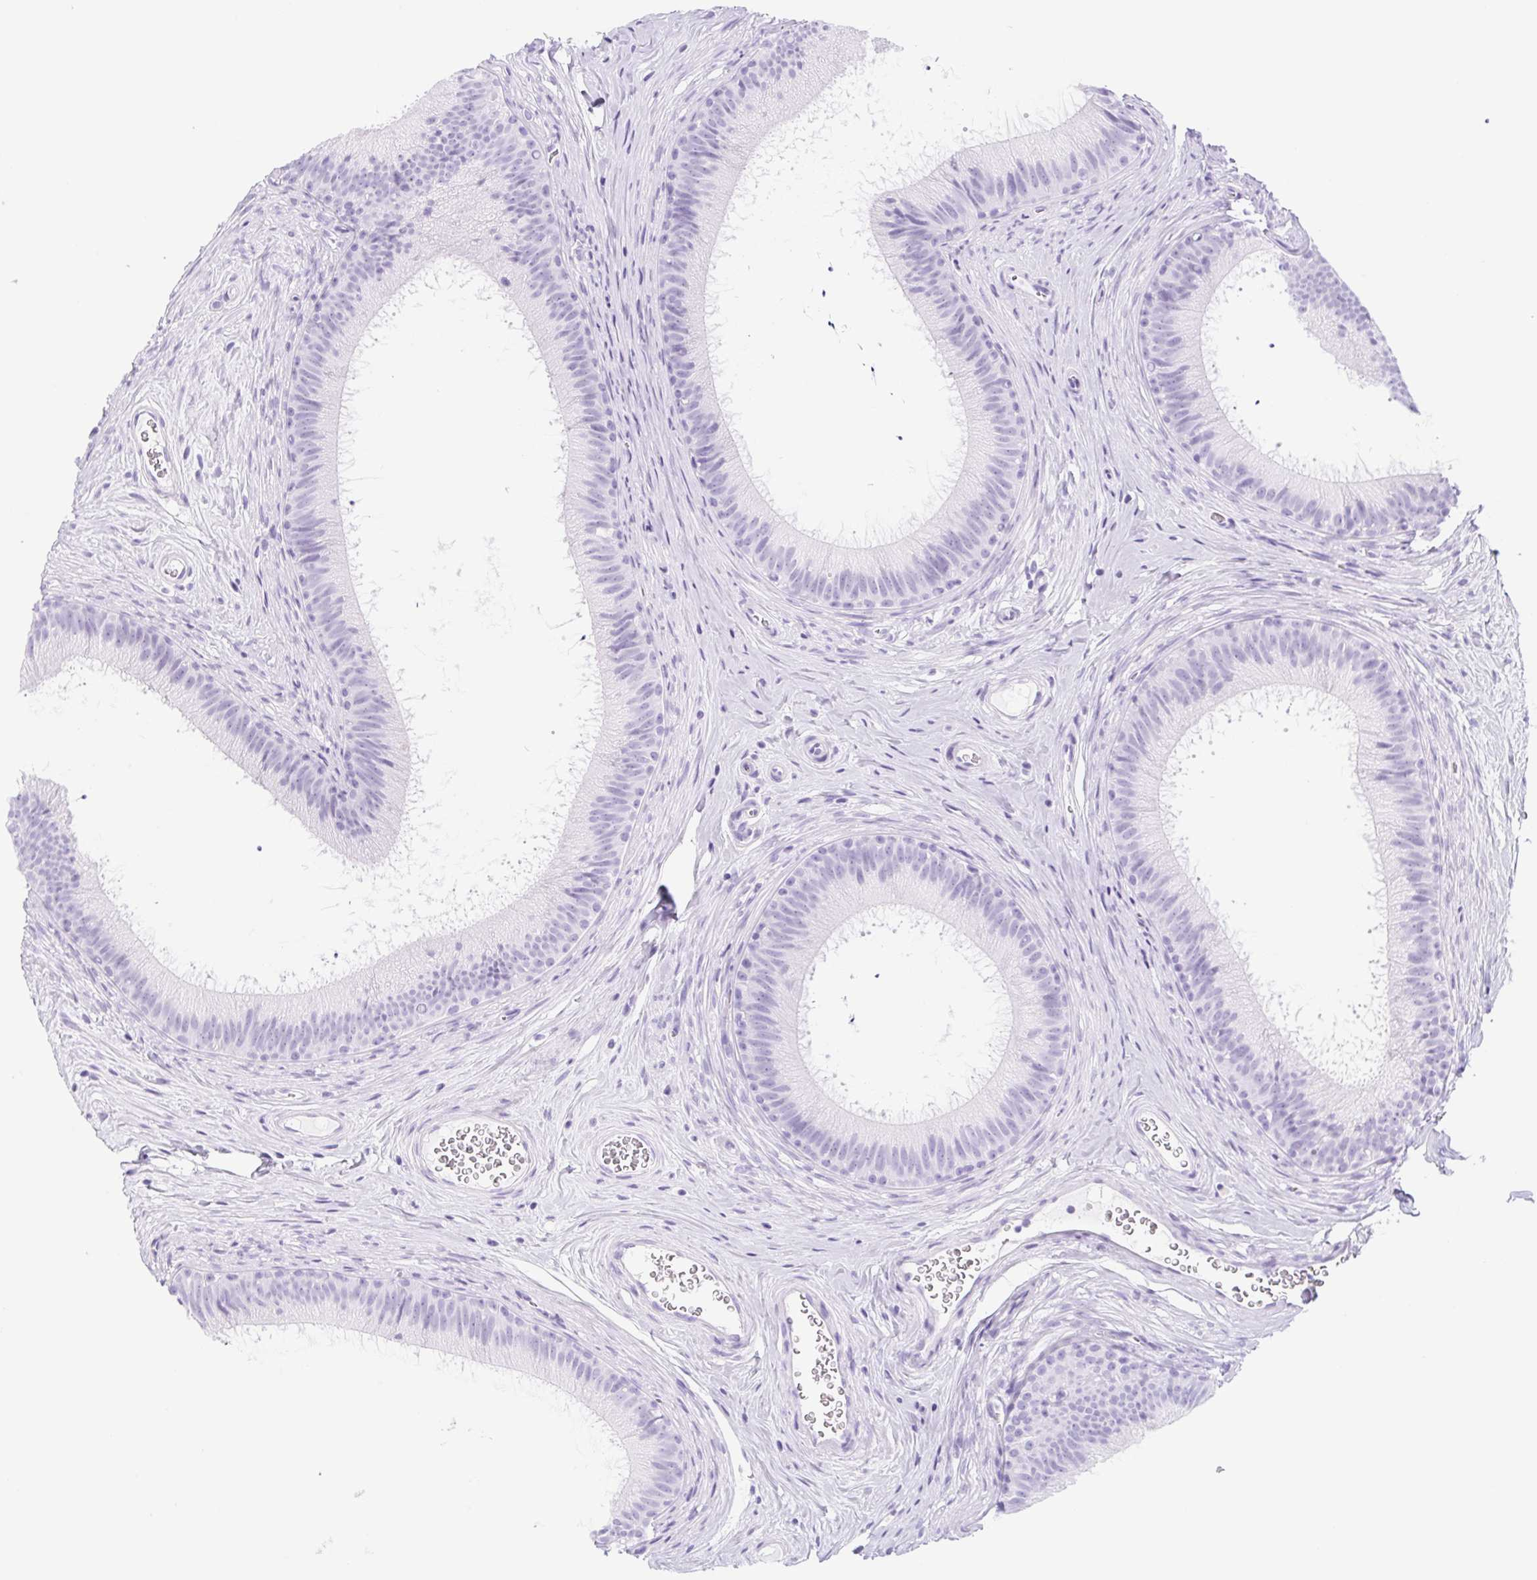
{"staining": {"intensity": "negative", "quantity": "none", "location": "none"}, "tissue": "epididymis", "cell_type": "Glandular cells", "image_type": "normal", "snomed": [{"axis": "morphology", "description": "Normal tissue, NOS"}, {"axis": "topography", "description": "Epididymis"}], "caption": "This is an IHC photomicrograph of unremarkable epididymis. There is no staining in glandular cells.", "gene": "CYP21A2", "patient": {"sex": "male", "age": 24}}